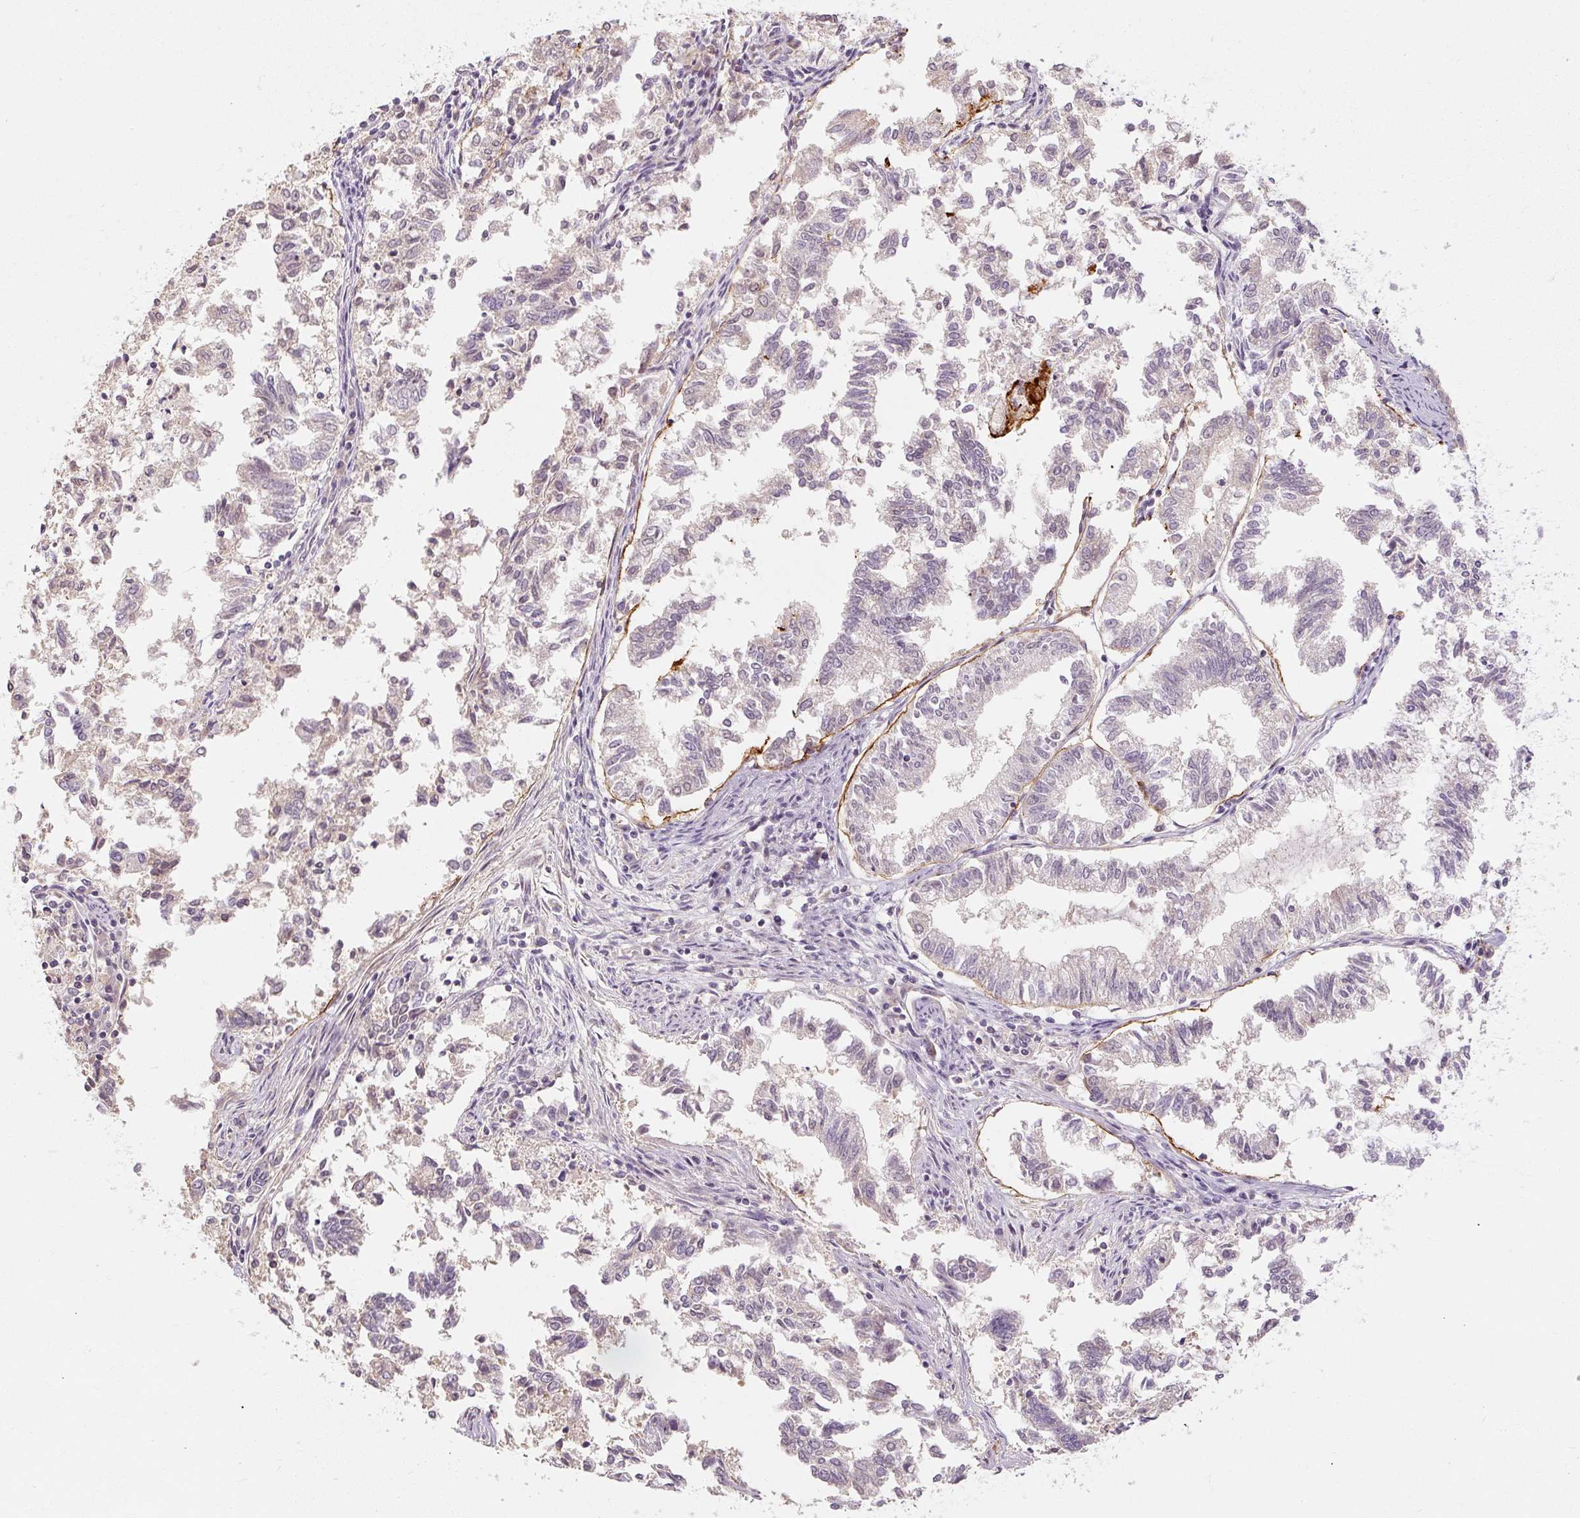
{"staining": {"intensity": "negative", "quantity": "none", "location": "none"}, "tissue": "endometrial cancer", "cell_type": "Tumor cells", "image_type": "cancer", "snomed": [{"axis": "morphology", "description": "Necrosis, NOS"}, {"axis": "morphology", "description": "Adenocarcinoma, NOS"}, {"axis": "topography", "description": "Endometrium"}], "caption": "Adenocarcinoma (endometrial) was stained to show a protein in brown. There is no significant positivity in tumor cells.", "gene": "RB1CC1", "patient": {"sex": "female", "age": 79}}